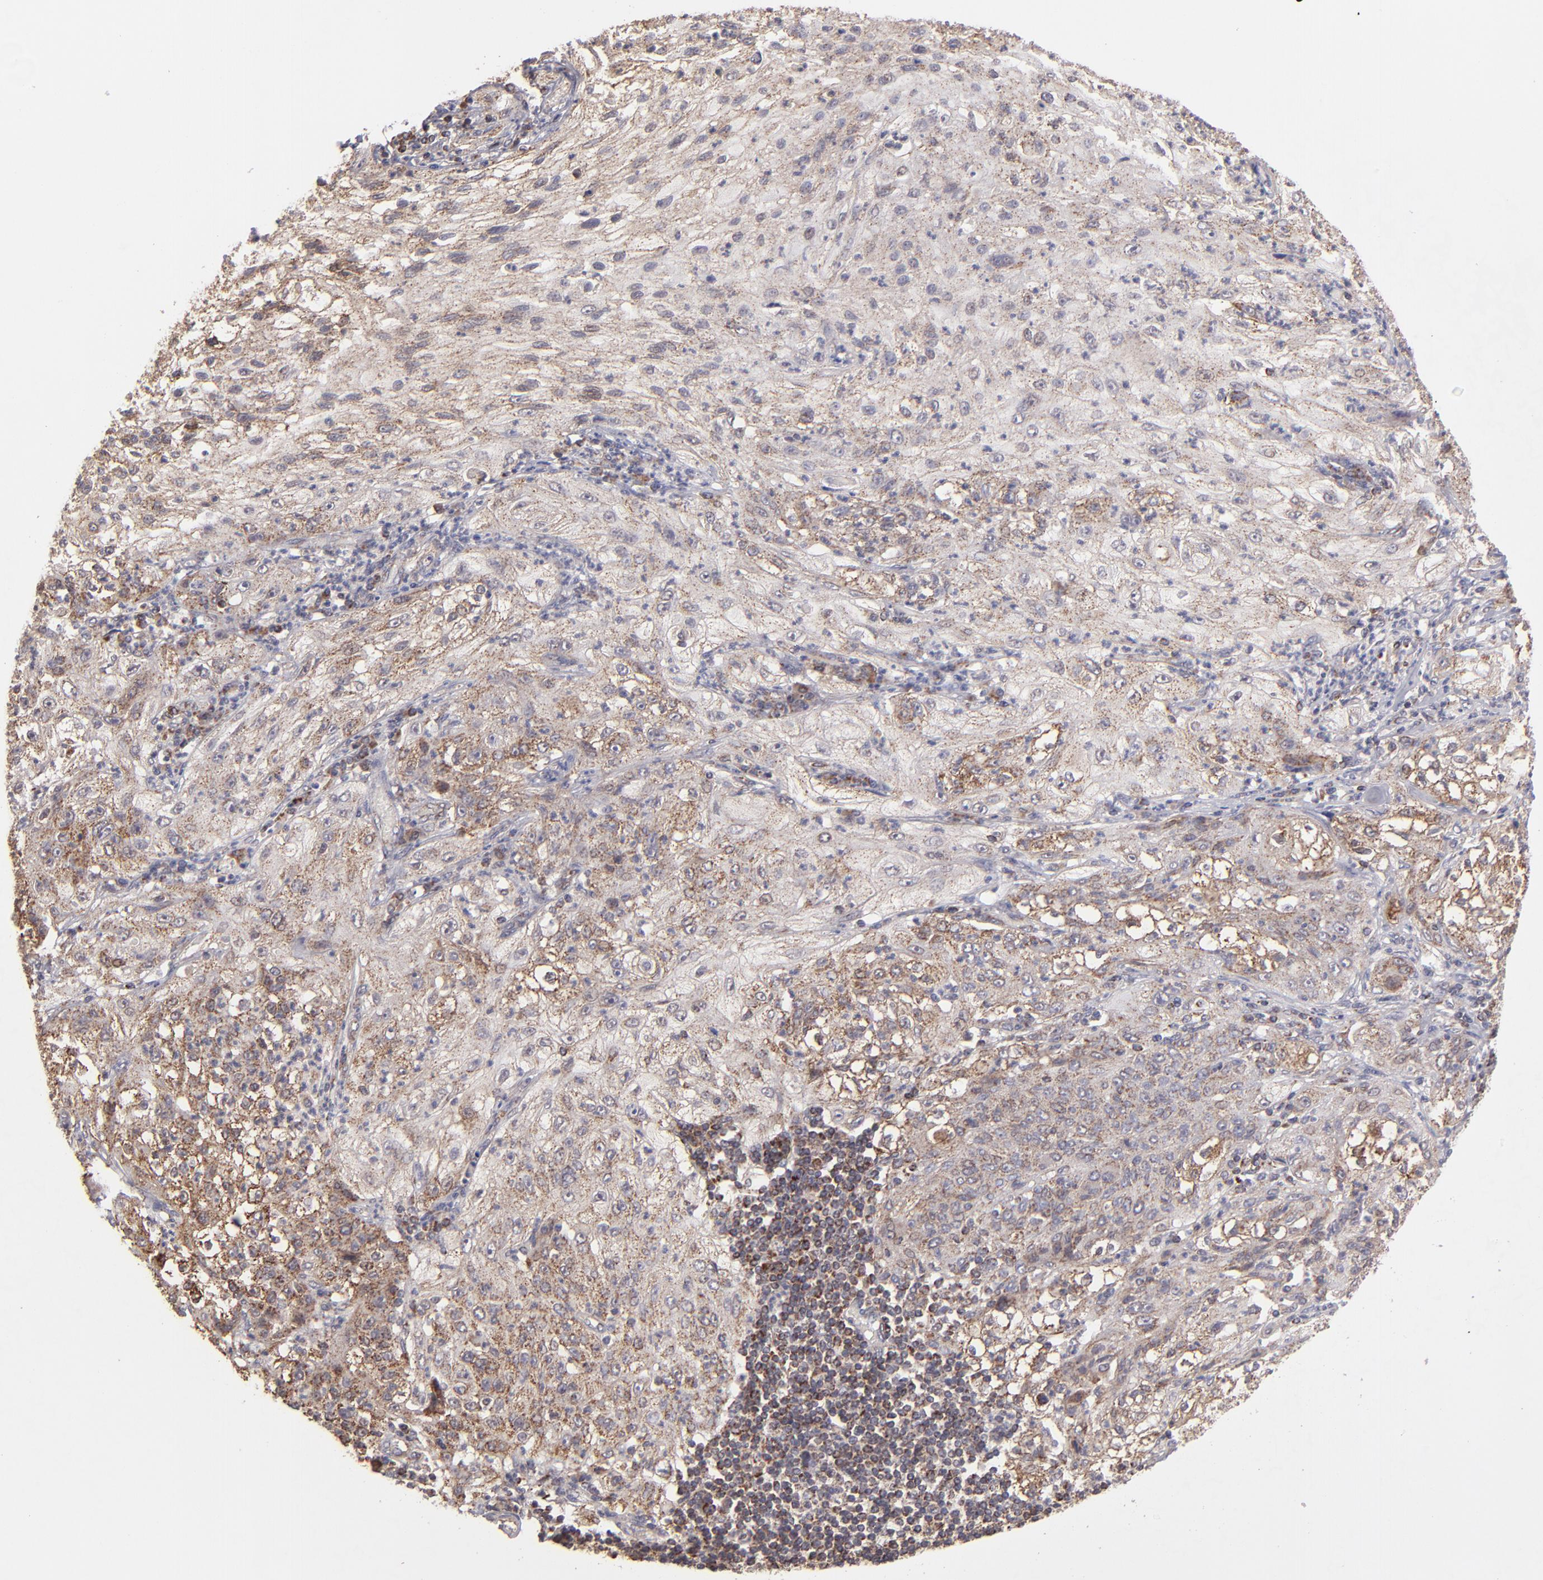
{"staining": {"intensity": "weak", "quantity": "25%-75%", "location": "cytoplasmic/membranous"}, "tissue": "lung cancer", "cell_type": "Tumor cells", "image_type": "cancer", "snomed": [{"axis": "morphology", "description": "Inflammation, NOS"}, {"axis": "morphology", "description": "Squamous cell carcinoma, NOS"}, {"axis": "topography", "description": "Lymph node"}, {"axis": "topography", "description": "Soft tissue"}, {"axis": "topography", "description": "Lung"}], "caption": "Immunohistochemistry (IHC) staining of lung cancer (squamous cell carcinoma), which shows low levels of weak cytoplasmic/membranous staining in approximately 25%-75% of tumor cells indicating weak cytoplasmic/membranous protein expression. The staining was performed using DAB (brown) for protein detection and nuclei were counterstained in hematoxylin (blue).", "gene": "SLC15A1", "patient": {"sex": "male", "age": 66}}